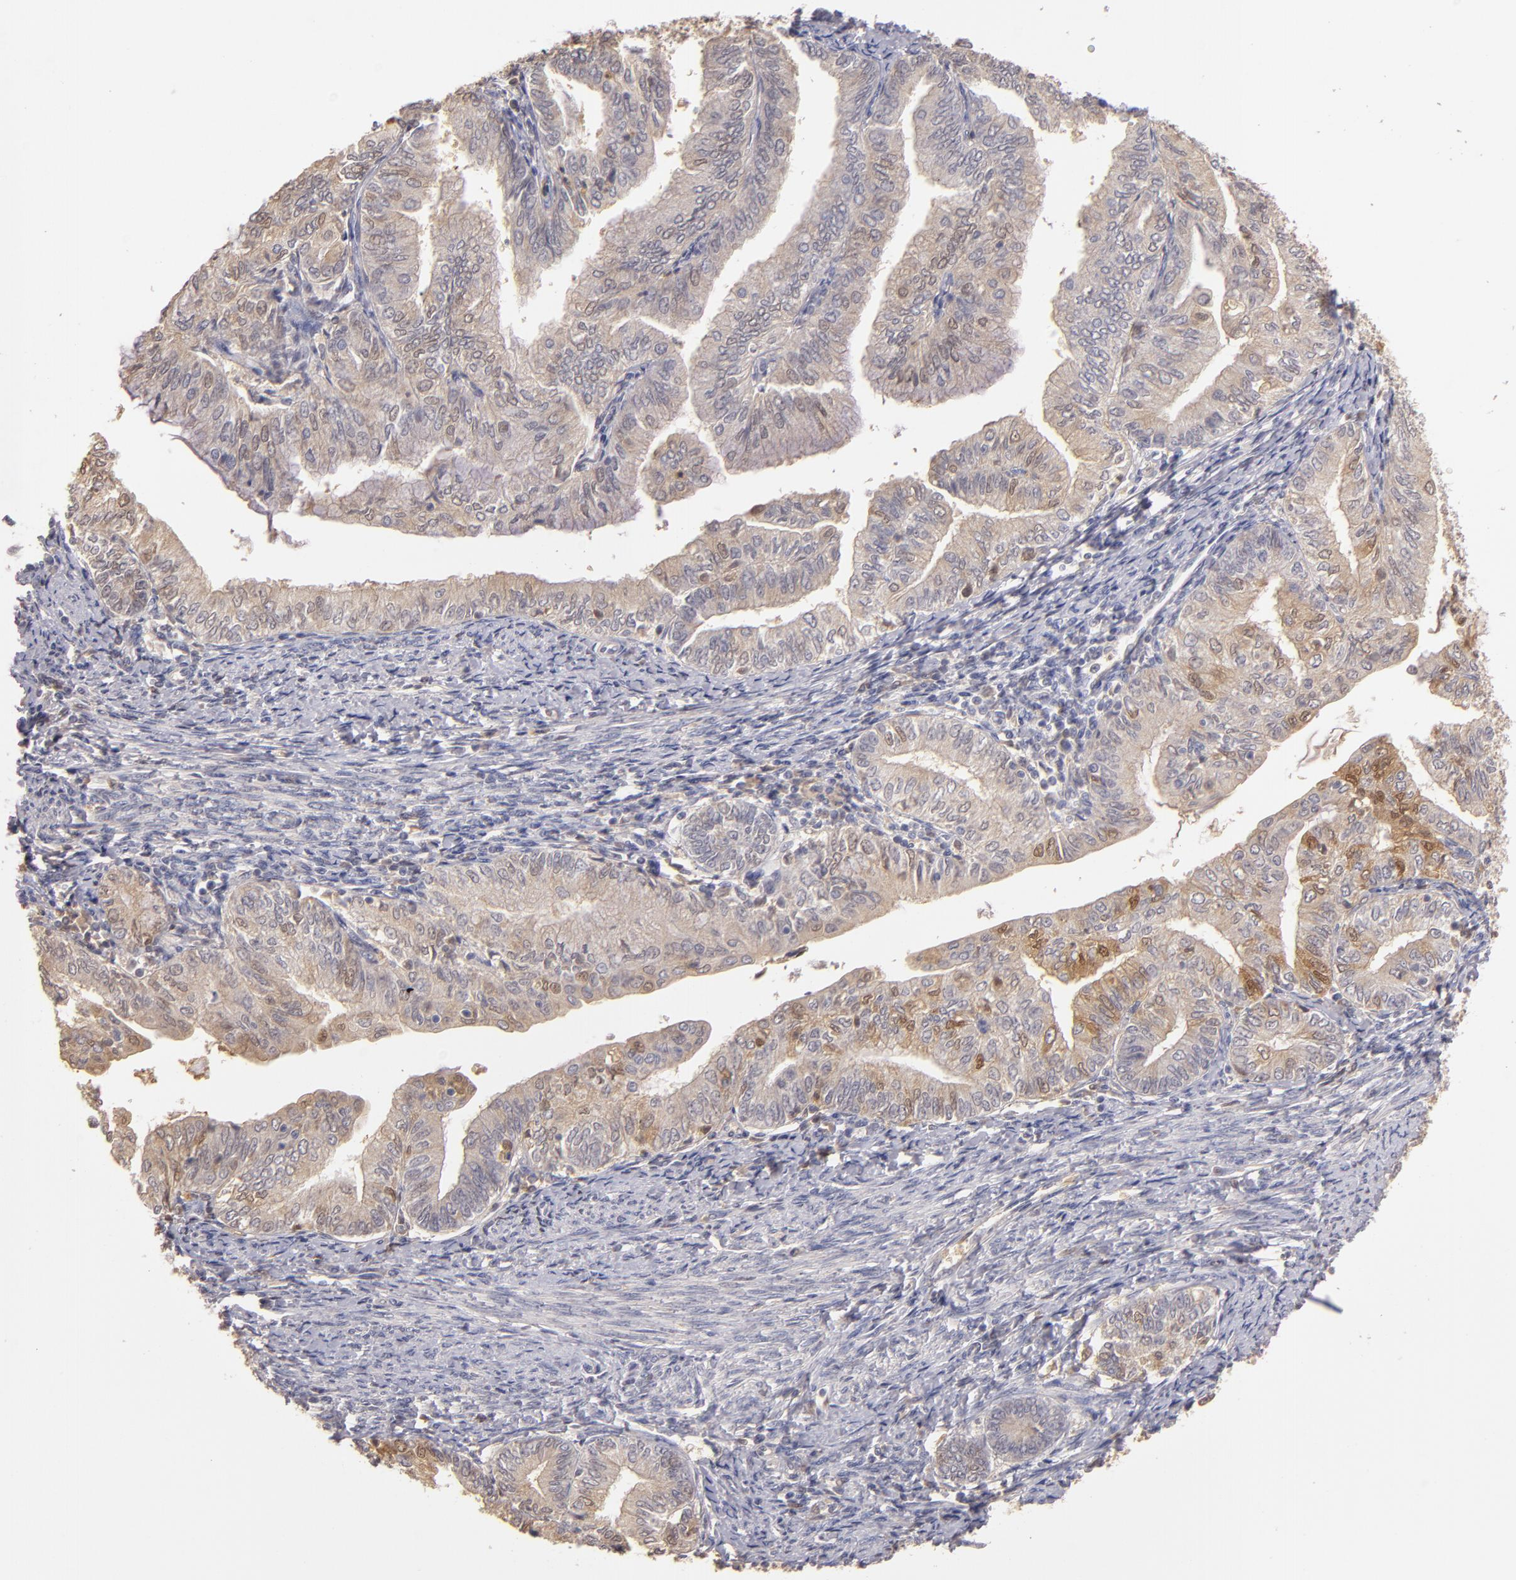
{"staining": {"intensity": "weak", "quantity": ">75%", "location": "cytoplasmic/membranous"}, "tissue": "endometrial cancer", "cell_type": "Tumor cells", "image_type": "cancer", "snomed": [{"axis": "morphology", "description": "Adenocarcinoma, NOS"}, {"axis": "topography", "description": "Endometrium"}], "caption": "IHC image of human adenocarcinoma (endometrial) stained for a protein (brown), which reveals low levels of weak cytoplasmic/membranous staining in about >75% of tumor cells.", "gene": "LRG1", "patient": {"sex": "female", "age": 66}}